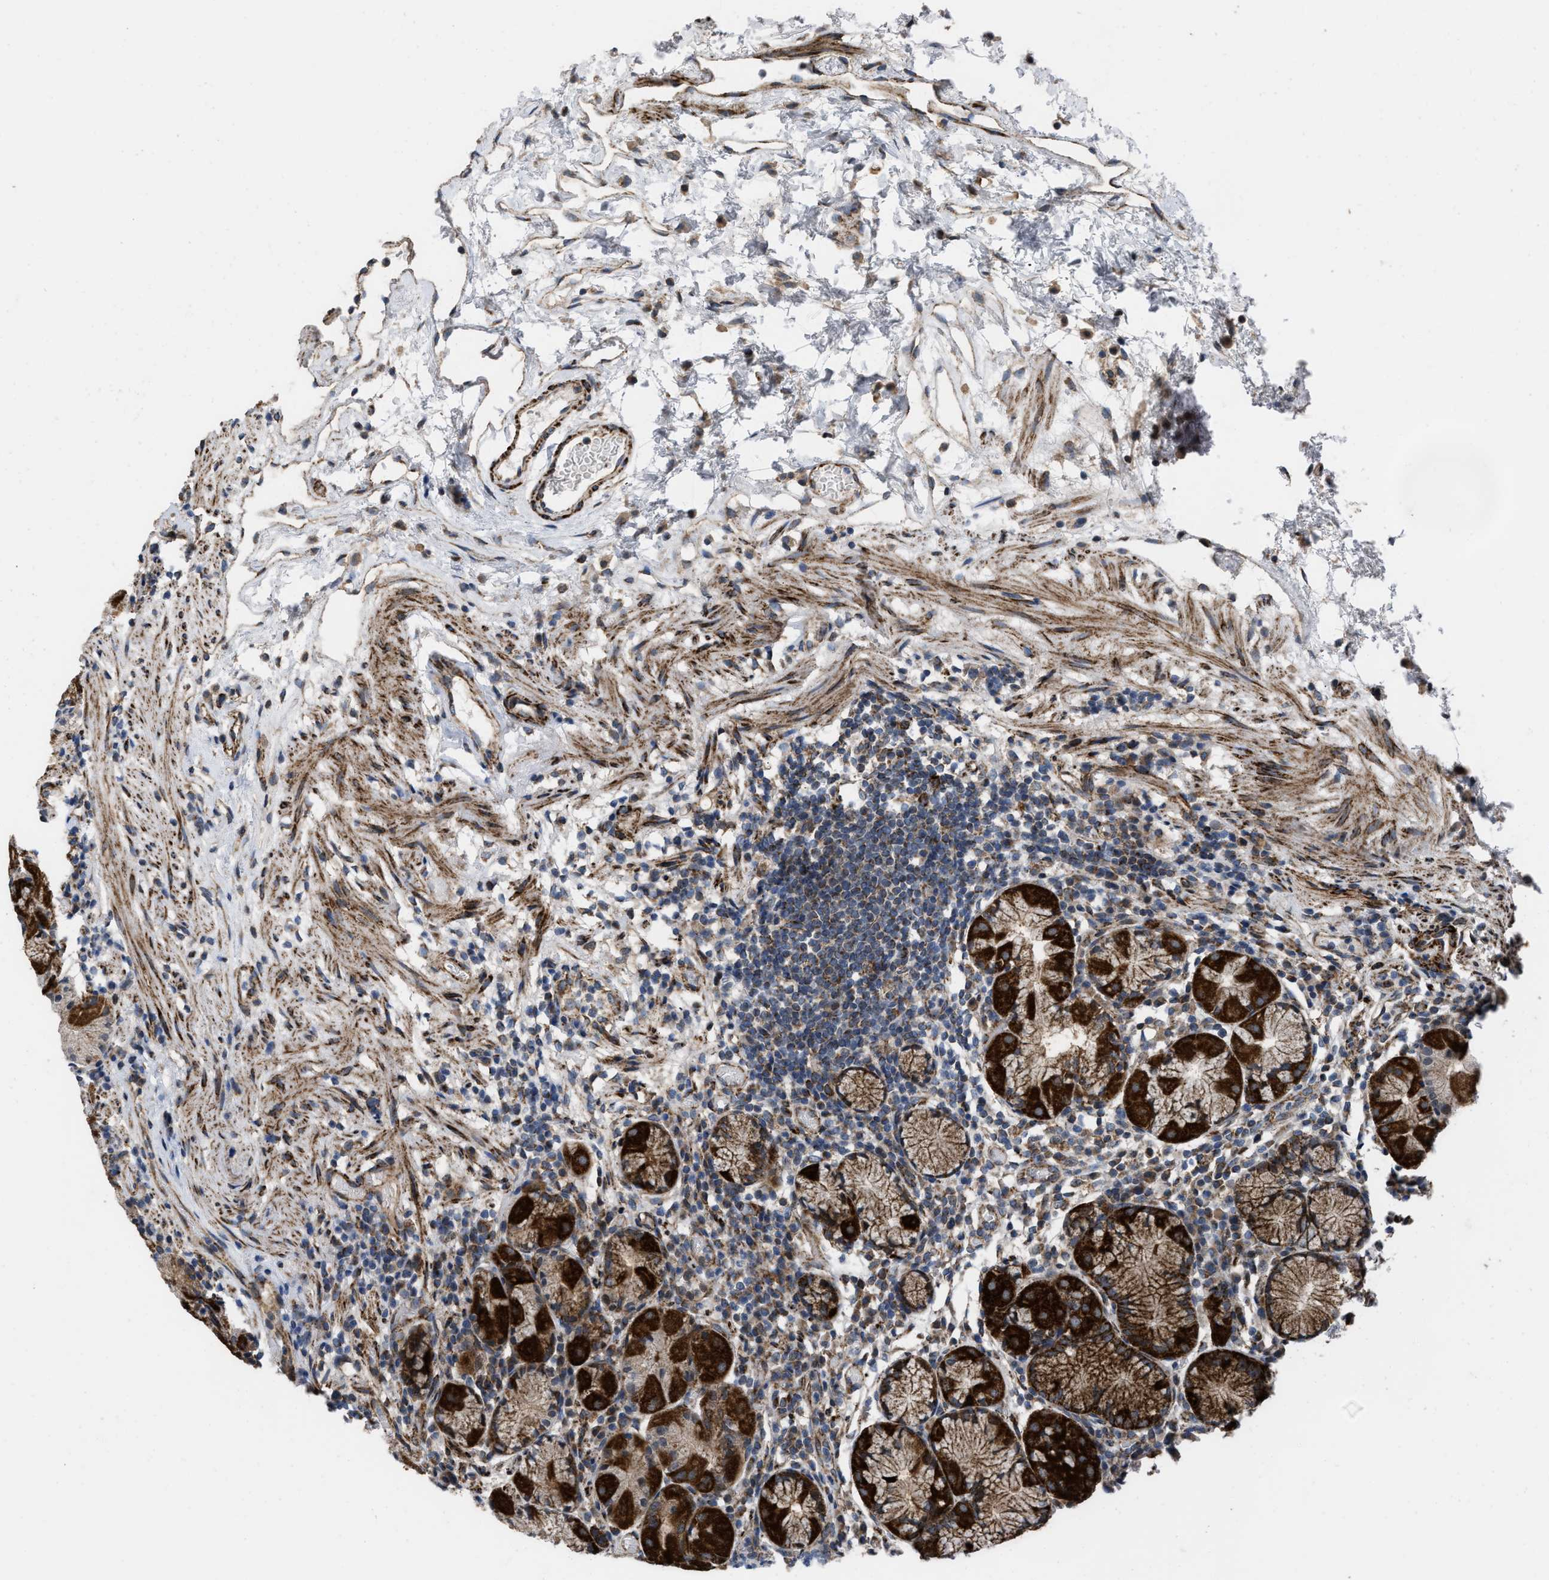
{"staining": {"intensity": "strong", "quantity": ">75%", "location": "cytoplasmic/membranous"}, "tissue": "stomach", "cell_type": "Glandular cells", "image_type": "normal", "snomed": [{"axis": "morphology", "description": "Normal tissue, NOS"}, {"axis": "topography", "description": "Stomach"}, {"axis": "topography", "description": "Stomach, lower"}], "caption": "Immunohistochemistry (IHC) of benign stomach reveals high levels of strong cytoplasmic/membranous expression in approximately >75% of glandular cells. Immunohistochemistry stains the protein in brown and the nuclei are stained blue.", "gene": "AKAP1", "patient": {"sex": "female", "age": 75}}